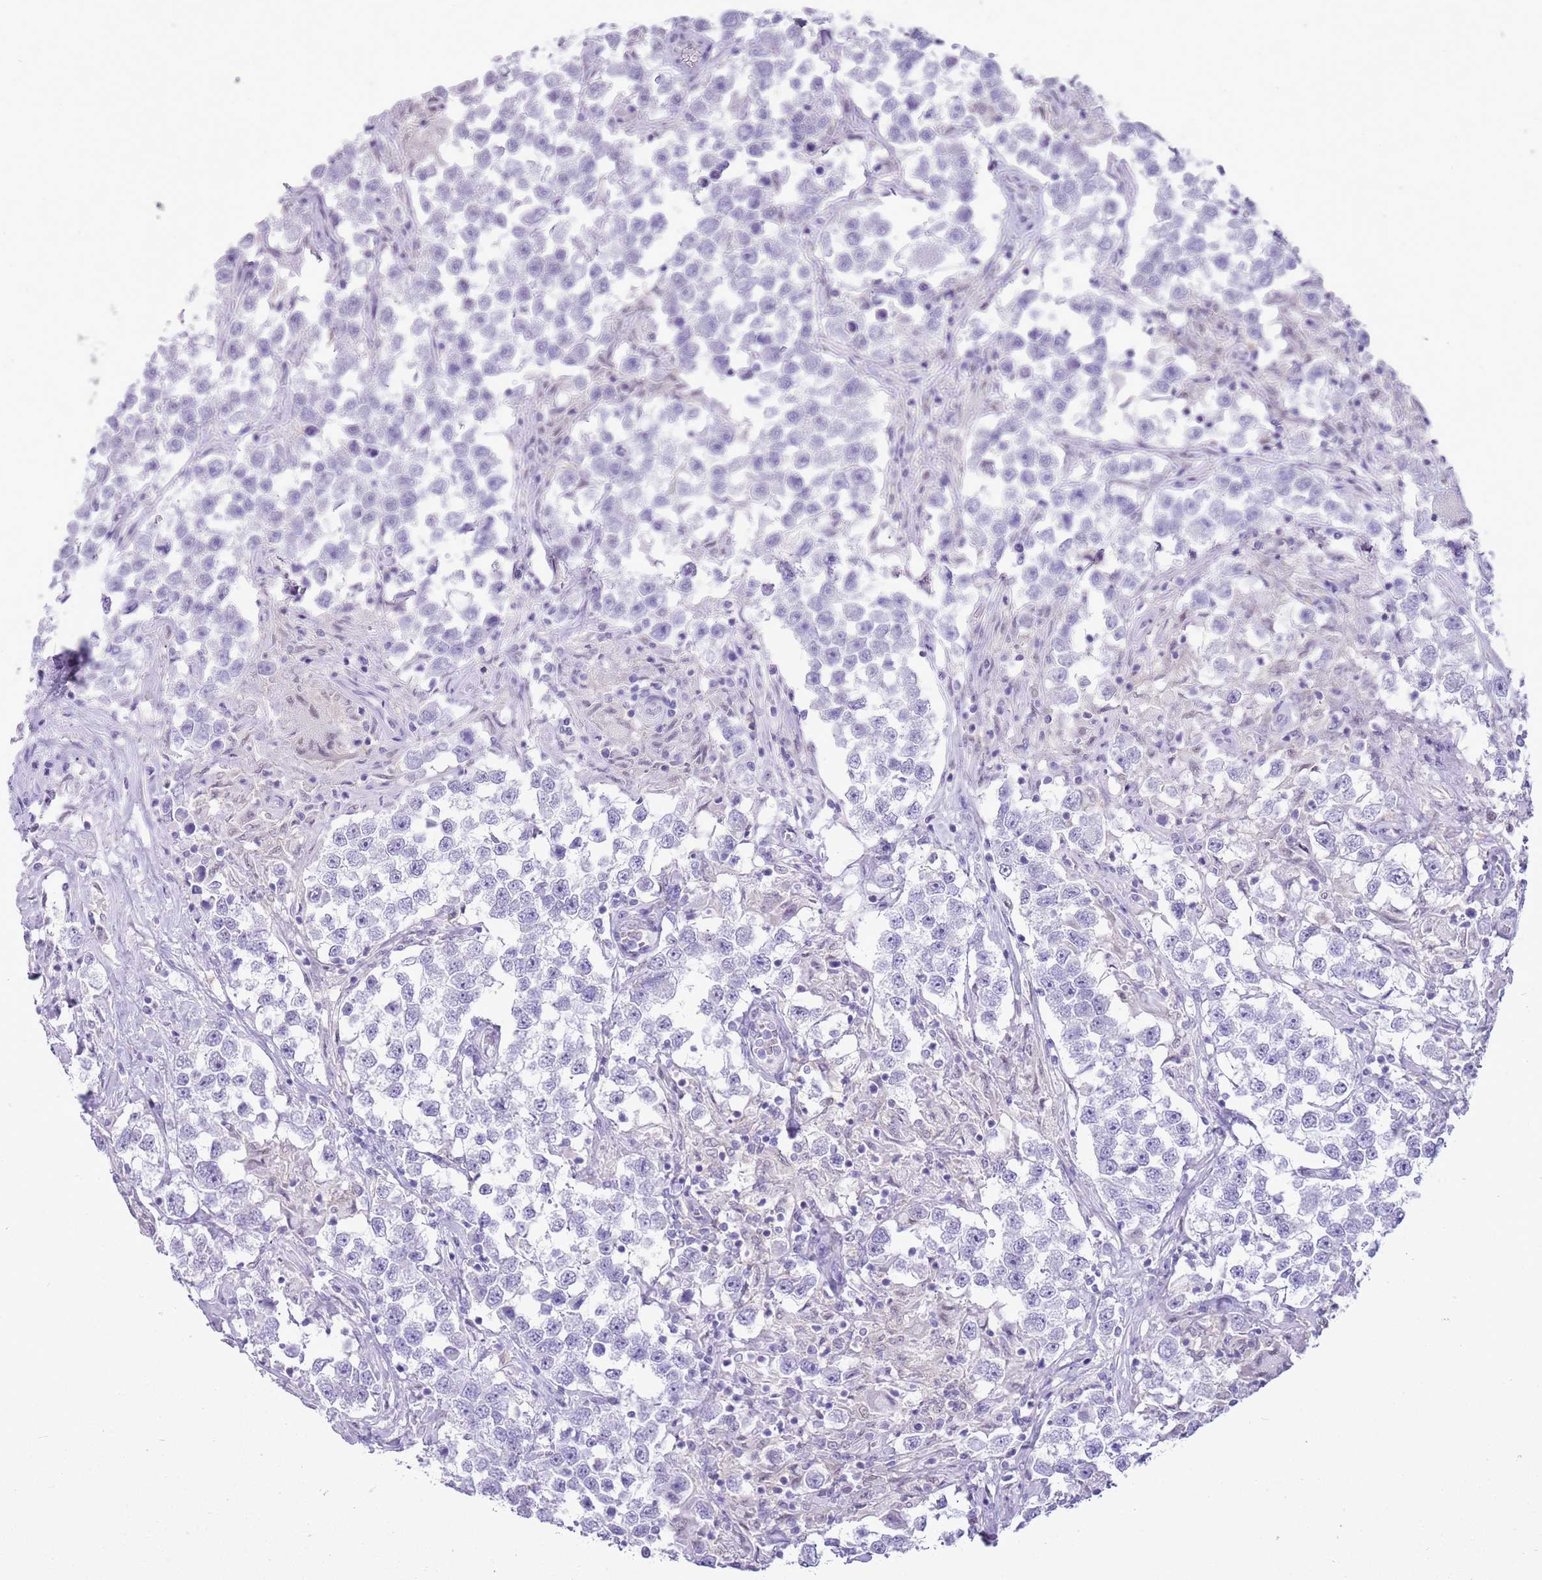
{"staining": {"intensity": "negative", "quantity": "none", "location": "none"}, "tissue": "testis cancer", "cell_type": "Tumor cells", "image_type": "cancer", "snomed": [{"axis": "morphology", "description": "Seminoma, NOS"}, {"axis": "topography", "description": "Testis"}], "caption": "This is an immunohistochemistry photomicrograph of testis cancer. There is no expression in tumor cells.", "gene": "PPP1R17", "patient": {"sex": "male", "age": 46}}